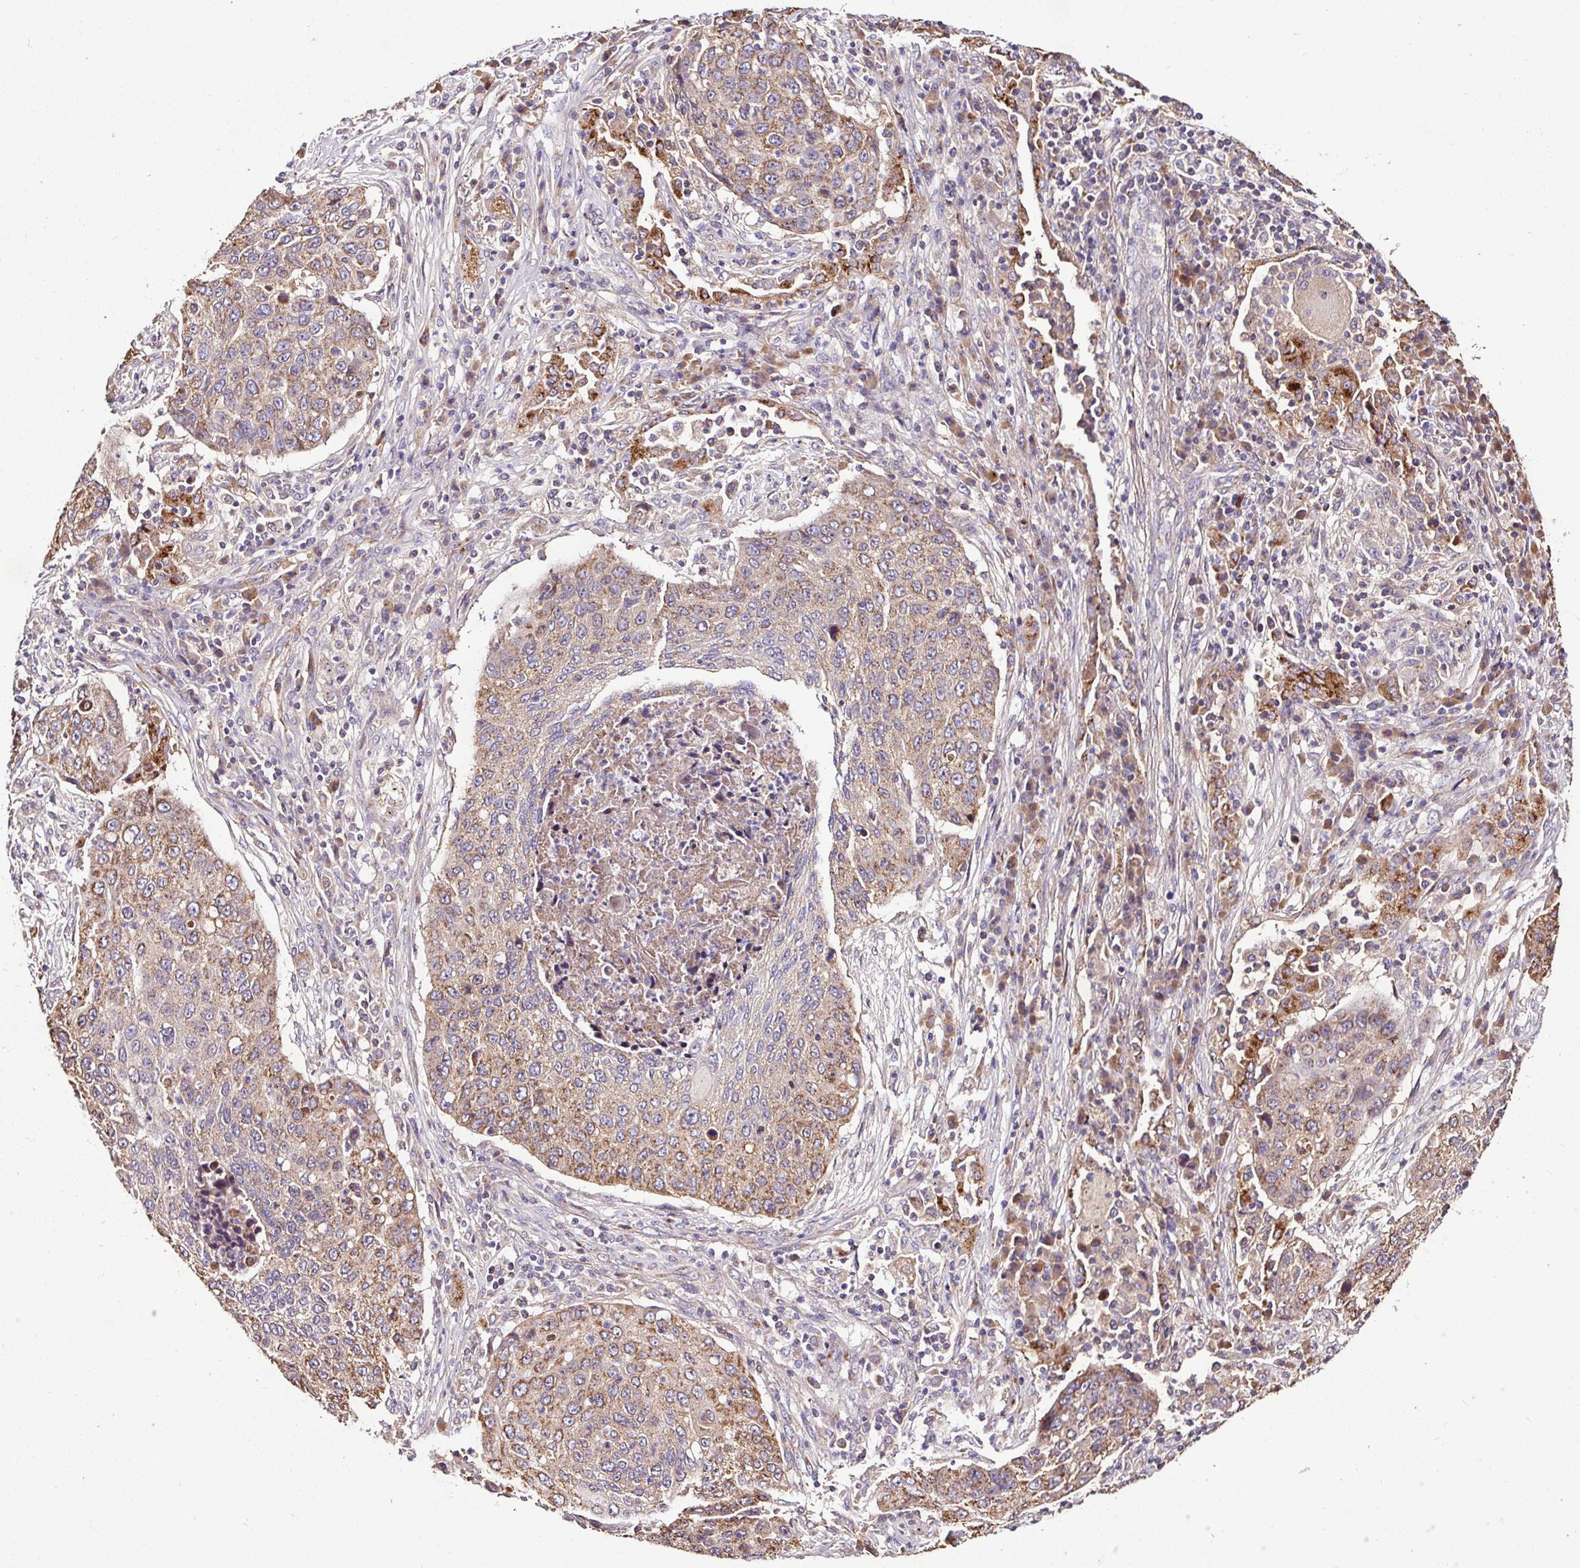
{"staining": {"intensity": "moderate", "quantity": "25%-75%", "location": "cytoplasmic/membranous"}, "tissue": "lung cancer", "cell_type": "Tumor cells", "image_type": "cancer", "snomed": [{"axis": "morphology", "description": "Squamous cell carcinoma, NOS"}, {"axis": "topography", "description": "Lung"}], "caption": "This histopathology image displays lung cancer (squamous cell carcinoma) stained with IHC to label a protein in brown. The cytoplasmic/membranous of tumor cells show moderate positivity for the protein. Nuclei are counter-stained blue.", "gene": "CPD", "patient": {"sex": "female", "age": 63}}